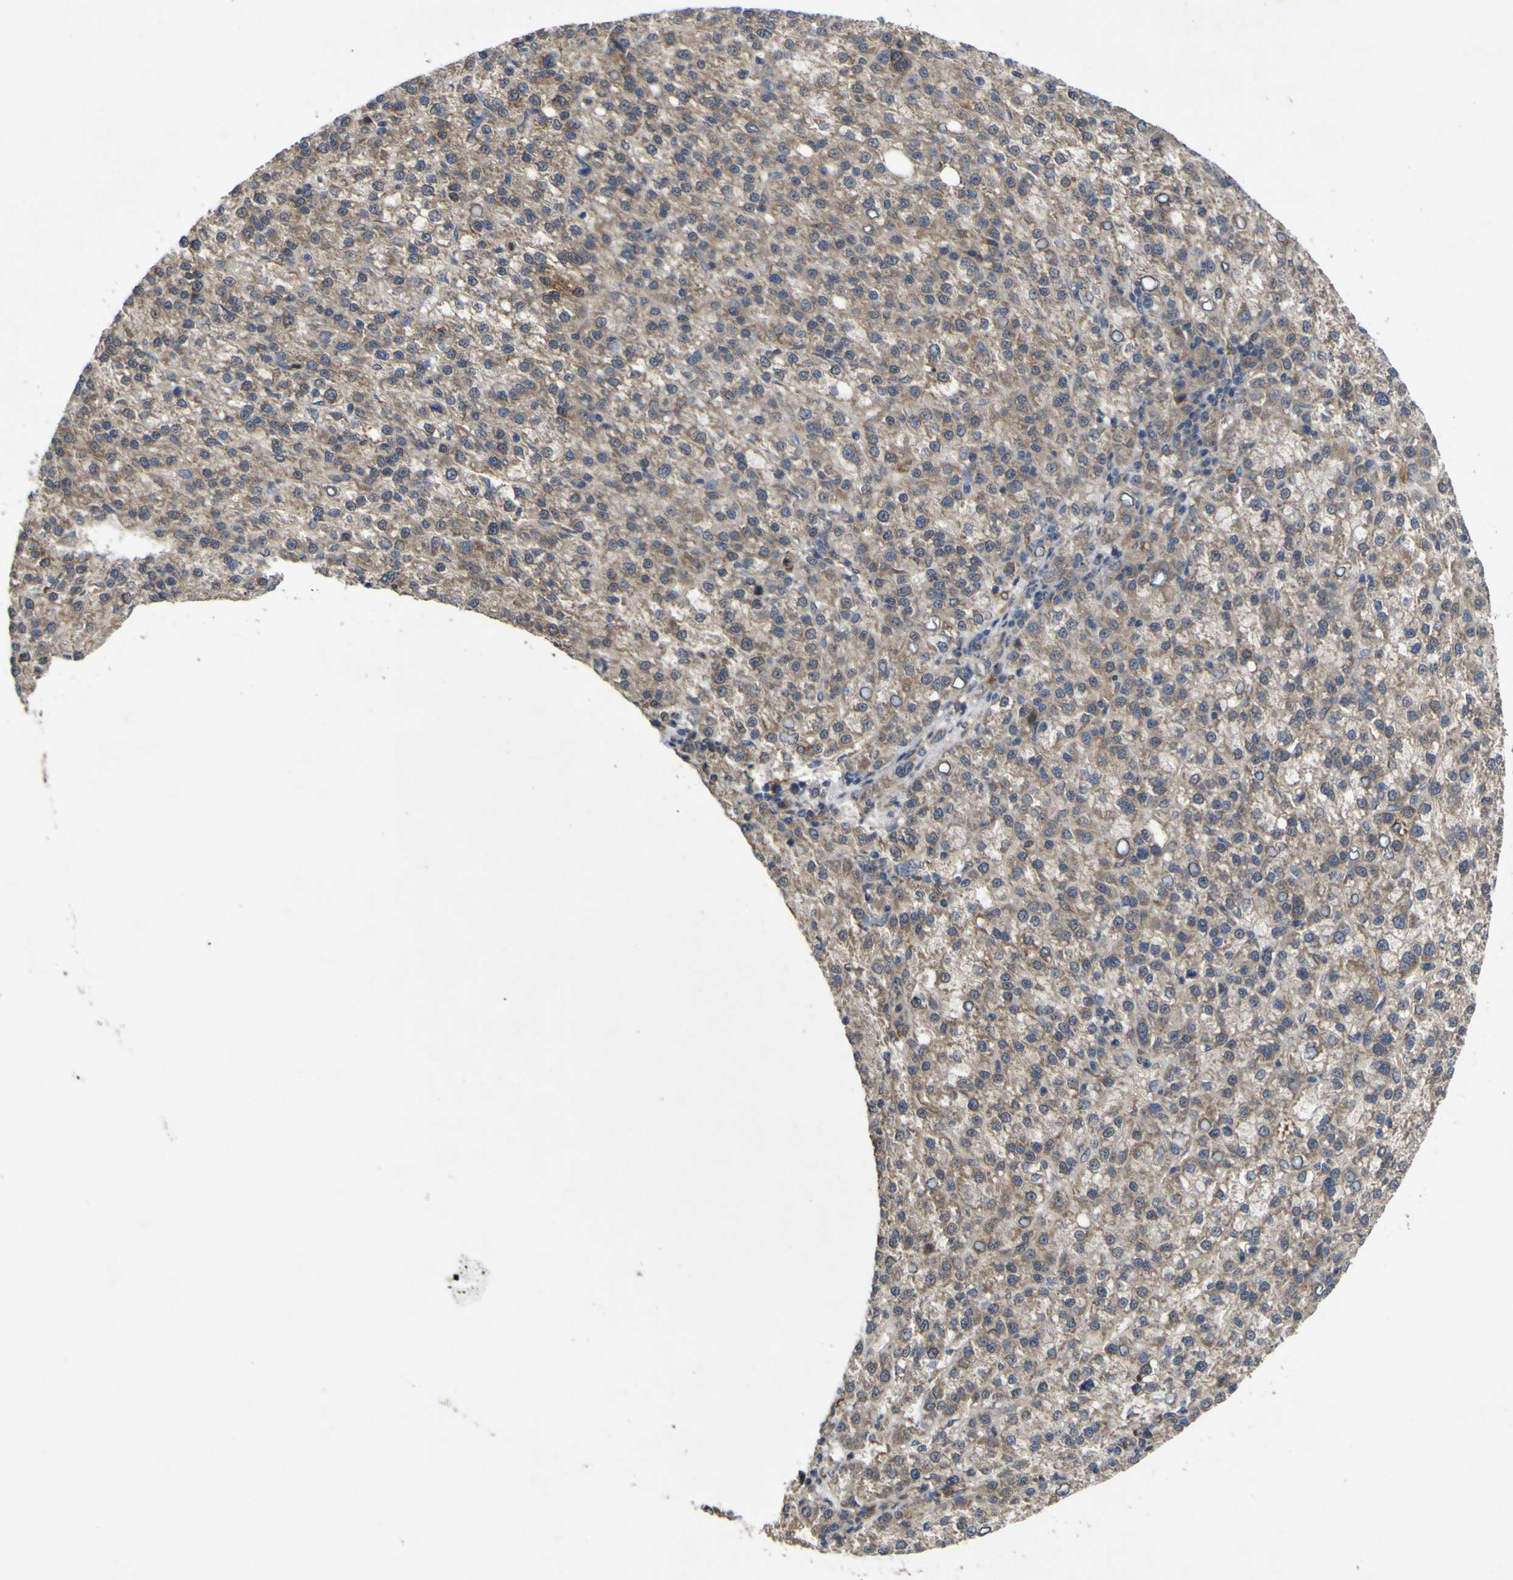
{"staining": {"intensity": "weak", "quantity": ">75%", "location": "cytoplasmic/membranous"}, "tissue": "liver cancer", "cell_type": "Tumor cells", "image_type": "cancer", "snomed": [{"axis": "morphology", "description": "Carcinoma, Hepatocellular, NOS"}, {"axis": "topography", "description": "Liver"}], "caption": "Brown immunohistochemical staining in hepatocellular carcinoma (liver) demonstrates weak cytoplasmic/membranous staining in about >75% of tumor cells. (IHC, brightfield microscopy, high magnification).", "gene": "IRAK2", "patient": {"sex": "female", "age": 58}}